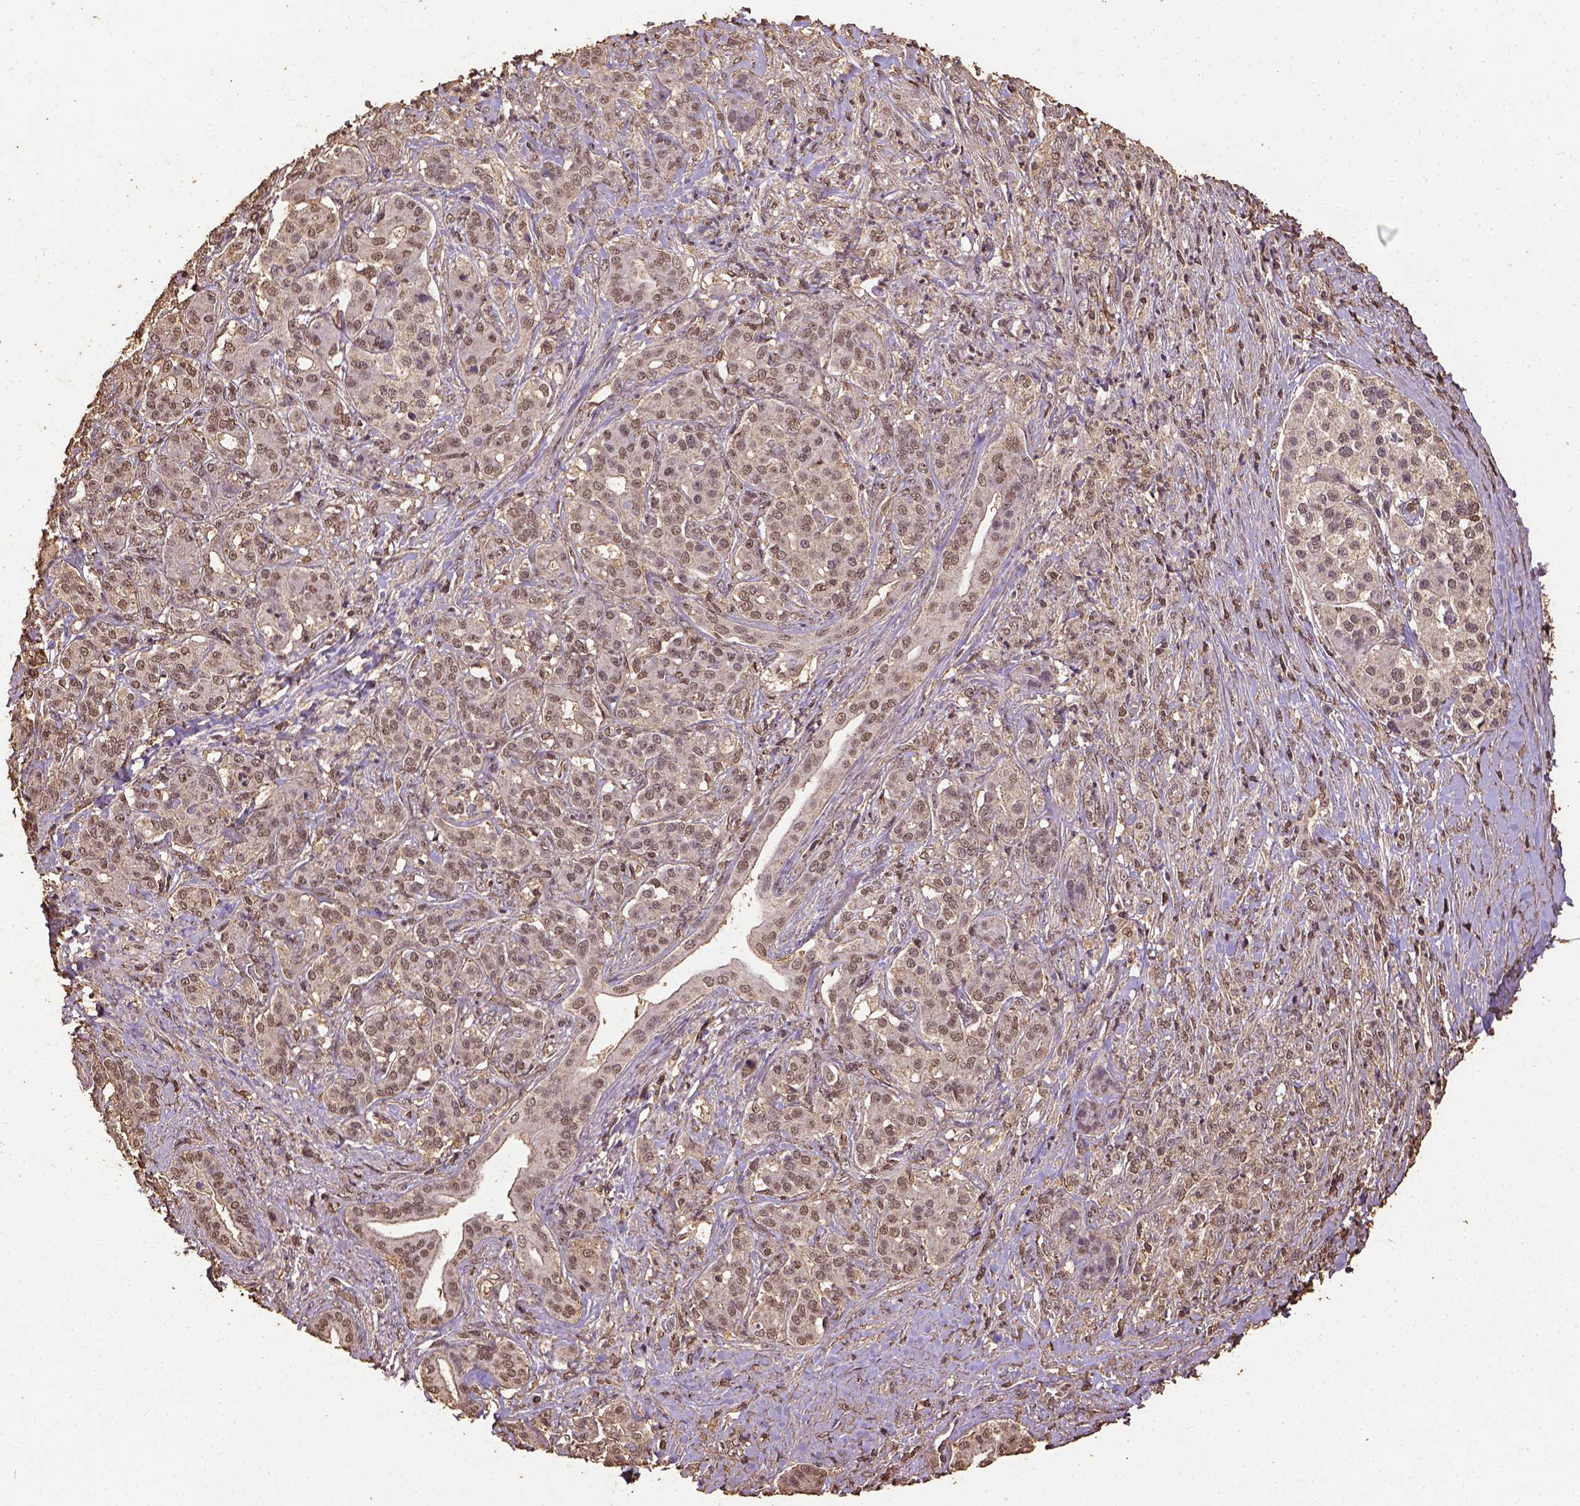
{"staining": {"intensity": "weak", "quantity": "<25%", "location": "nuclear"}, "tissue": "pancreatic cancer", "cell_type": "Tumor cells", "image_type": "cancer", "snomed": [{"axis": "morphology", "description": "Normal tissue, NOS"}, {"axis": "morphology", "description": "Inflammation, NOS"}, {"axis": "morphology", "description": "Adenocarcinoma, NOS"}, {"axis": "topography", "description": "Pancreas"}], "caption": "IHC of human pancreatic cancer (adenocarcinoma) exhibits no expression in tumor cells.", "gene": "NACC1", "patient": {"sex": "male", "age": 57}}